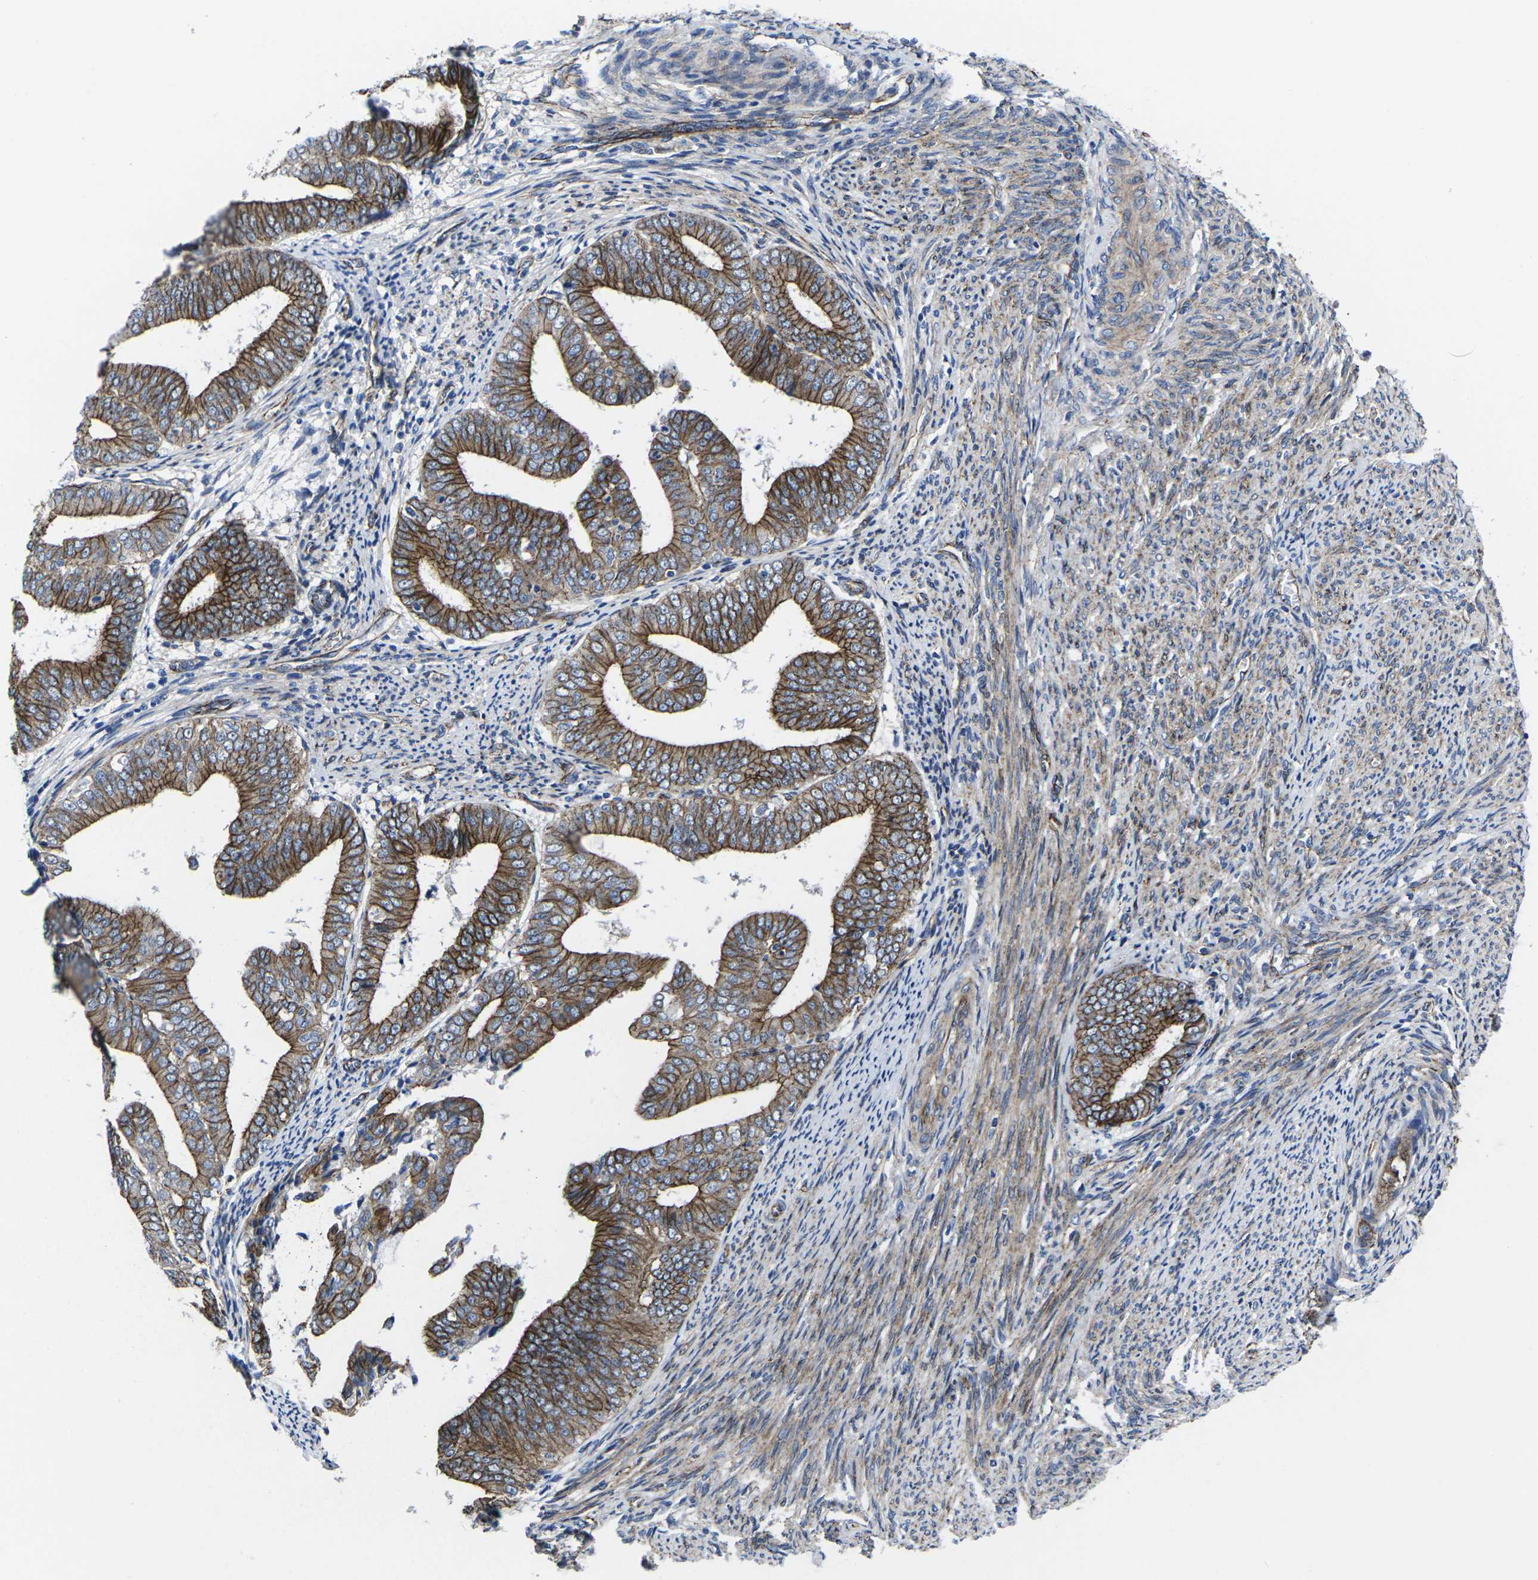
{"staining": {"intensity": "moderate", "quantity": ">75%", "location": "cytoplasmic/membranous"}, "tissue": "endometrial cancer", "cell_type": "Tumor cells", "image_type": "cancer", "snomed": [{"axis": "morphology", "description": "Adenocarcinoma, NOS"}, {"axis": "topography", "description": "Endometrium"}], "caption": "IHC of human adenocarcinoma (endometrial) exhibits medium levels of moderate cytoplasmic/membranous expression in about >75% of tumor cells.", "gene": "NUMB", "patient": {"sex": "female", "age": 63}}